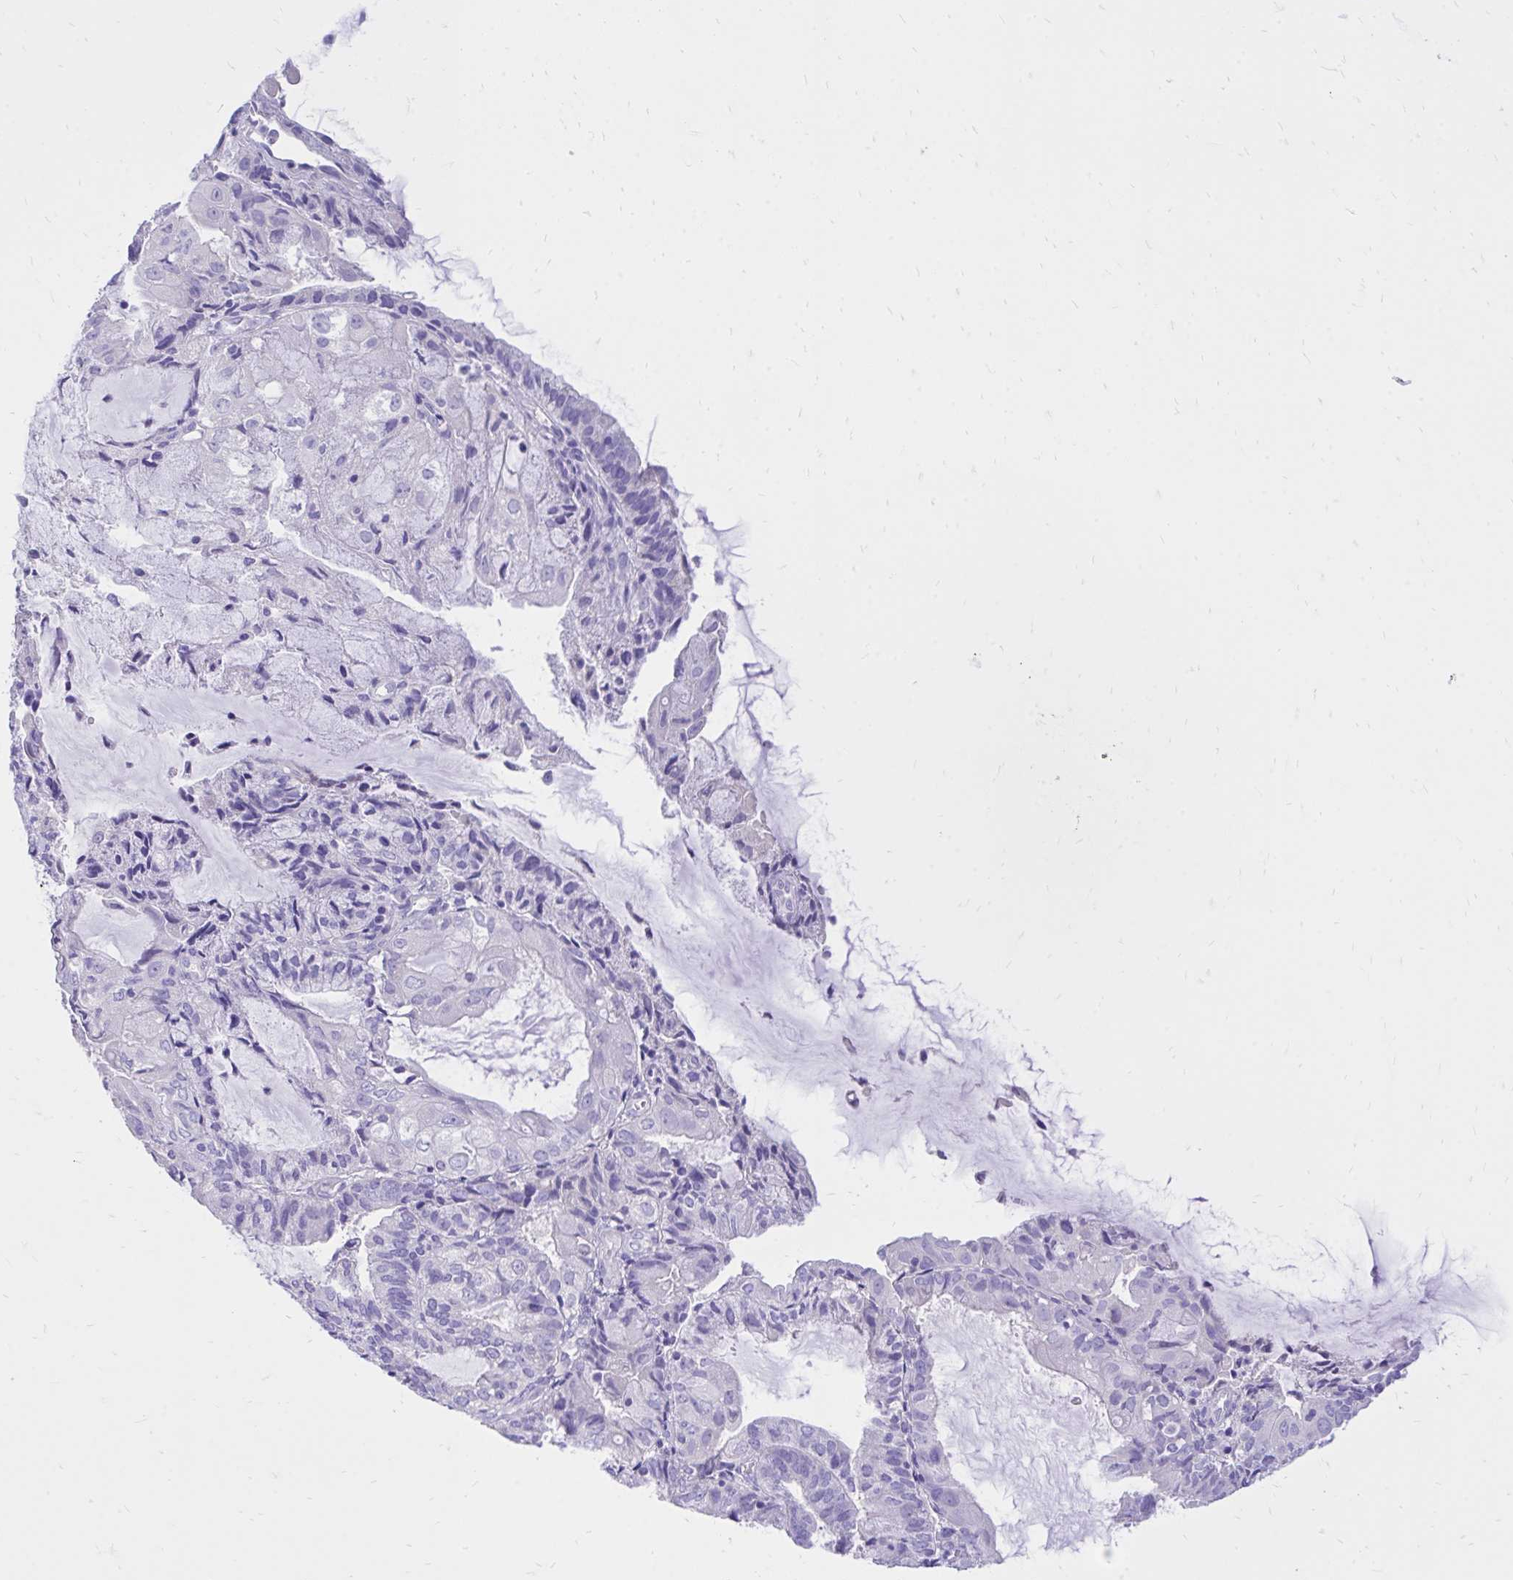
{"staining": {"intensity": "negative", "quantity": "none", "location": "none"}, "tissue": "endometrial cancer", "cell_type": "Tumor cells", "image_type": "cancer", "snomed": [{"axis": "morphology", "description": "Adenocarcinoma, NOS"}, {"axis": "topography", "description": "Endometrium"}], "caption": "Image shows no significant protein expression in tumor cells of adenocarcinoma (endometrial).", "gene": "MON1A", "patient": {"sex": "female", "age": 81}}